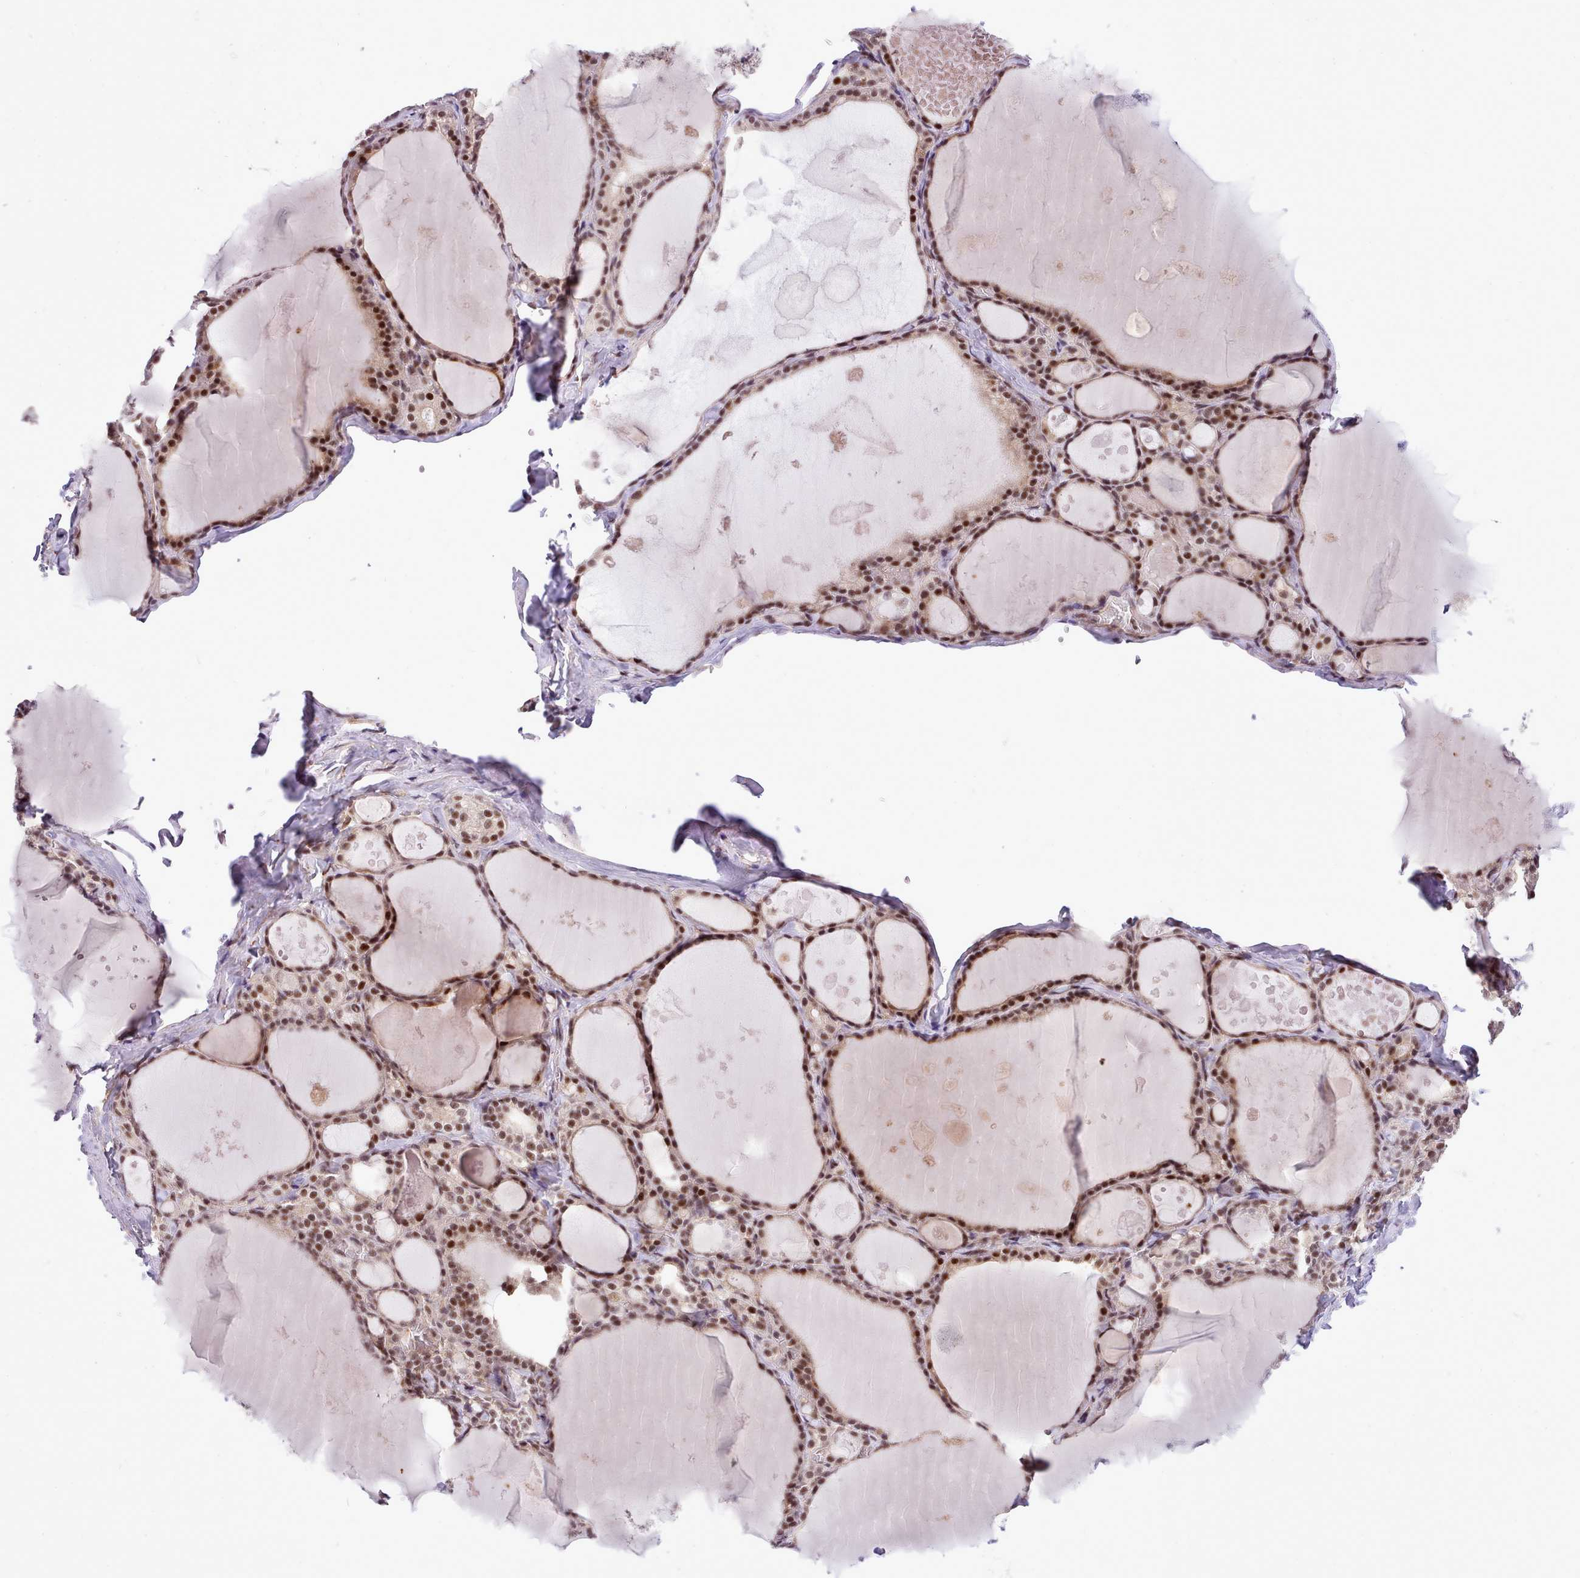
{"staining": {"intensity": "moderate", "quantity": ">75%", "location": "nuclear"}, "tissue": "thyroid gland", "cell_type": "Glandular cells", "image_type": "normal", "snomed": [{"axis": "morphology", "description": "Normal tissue, NOS"}, {"axis": "topography", "description": "Thyroid gland"}], "caption": "This is an image of IHC staining of normal thyroid gland, which shows moderate staining in the nuclear of glandular cells.", "gene": "HOXB7", "patient": {"sex": "male", "age": 56}}